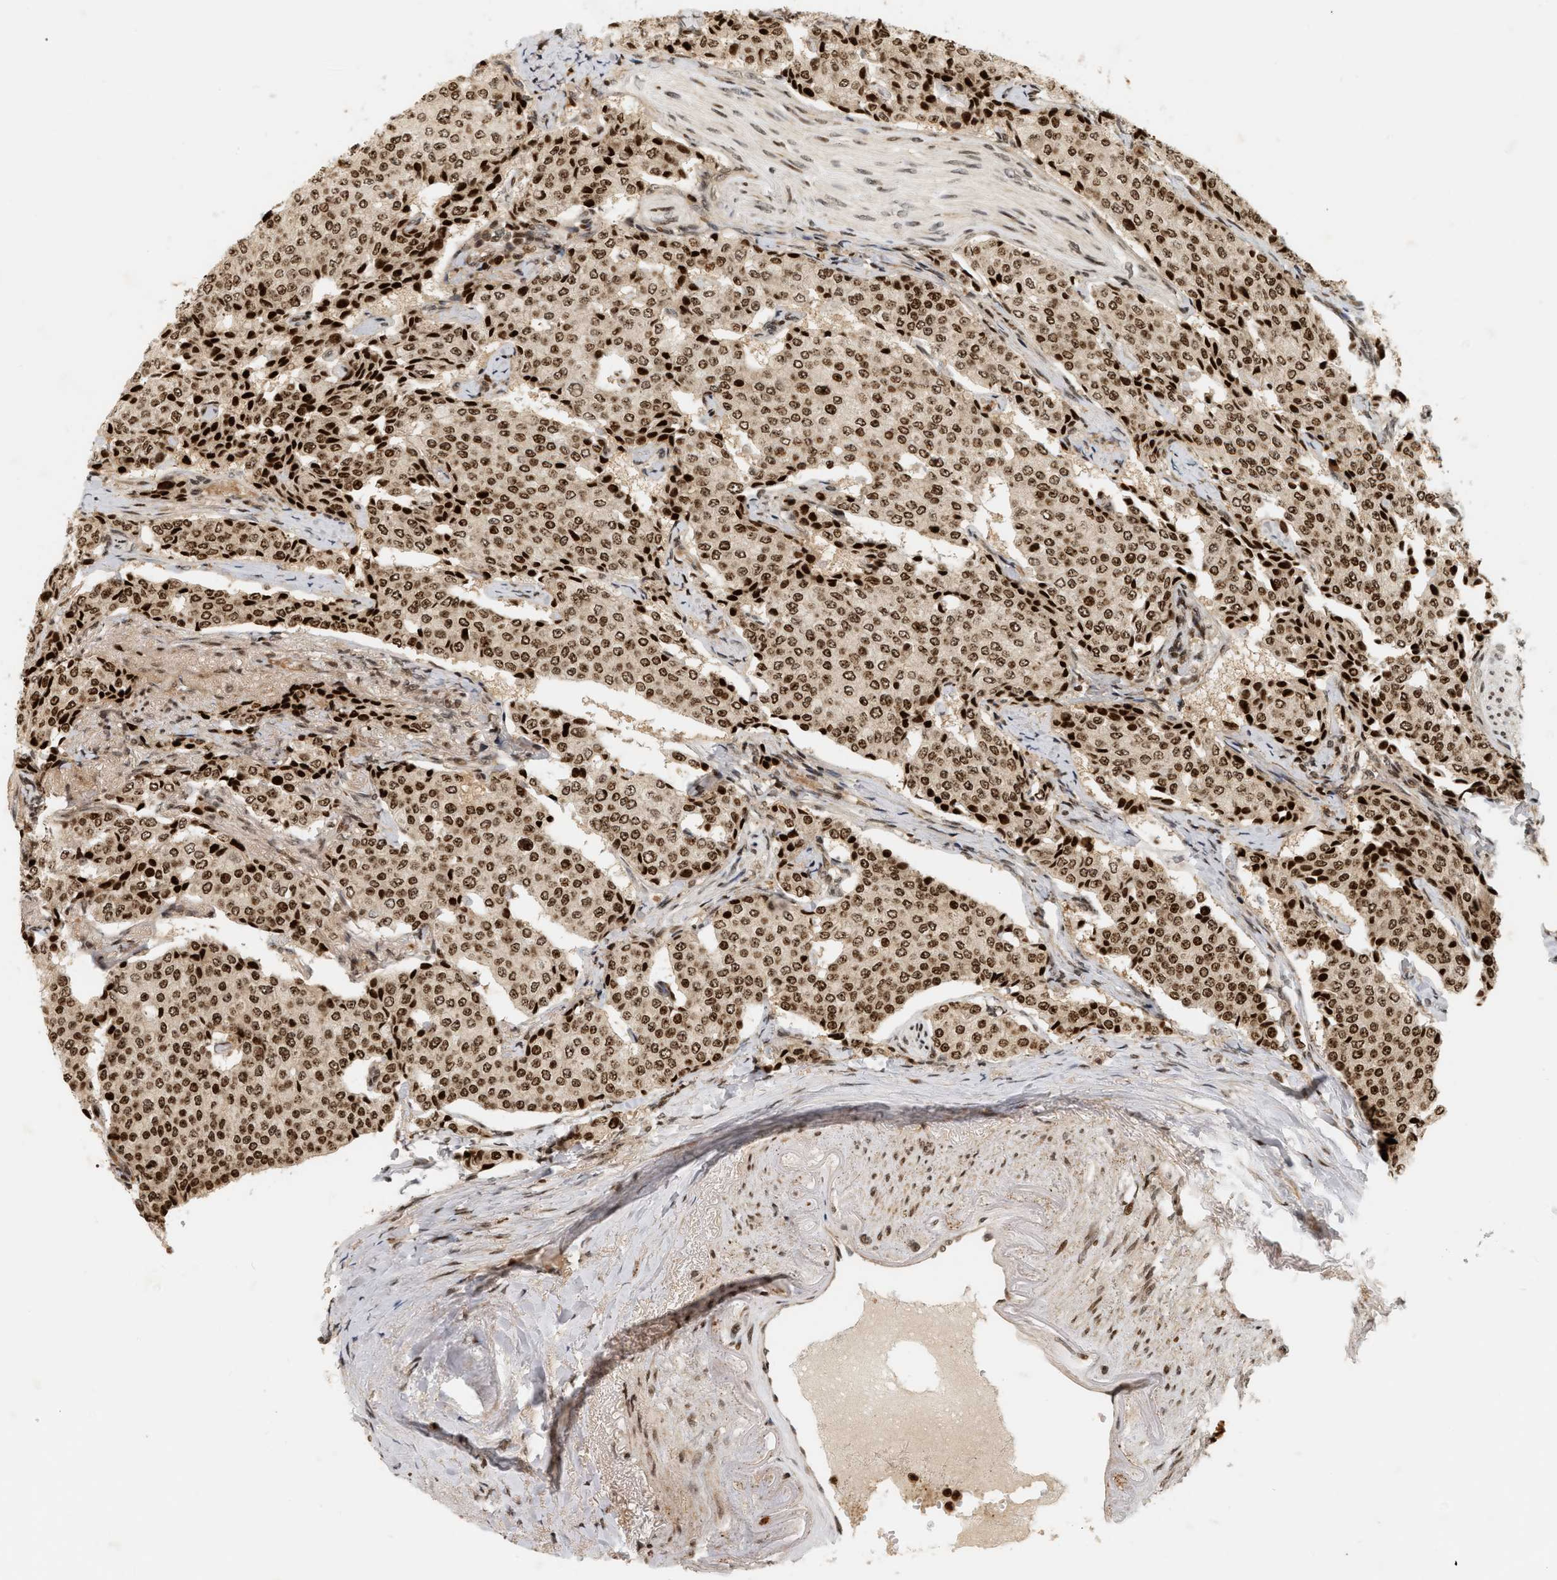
{"staining": {"intensity": "moderate", "quantity": ">75%", "location": "nuclear"}, "tissue": "carcinoid", "cell_type": "Tumor cells", "image_type": "cancer", "snomed": [{"axis": "morphology", "description": "Carcinoid, malignant, NOS"}, {"axis": "topography", "description": "Colon"}], "caption": "Carcinoid stained with a brown dye exhibits moderate nuclear positive expression in about >75% of tumor cells.", "gene": "NFE2L2", "patient": {"sex": "female", "age": 61}}